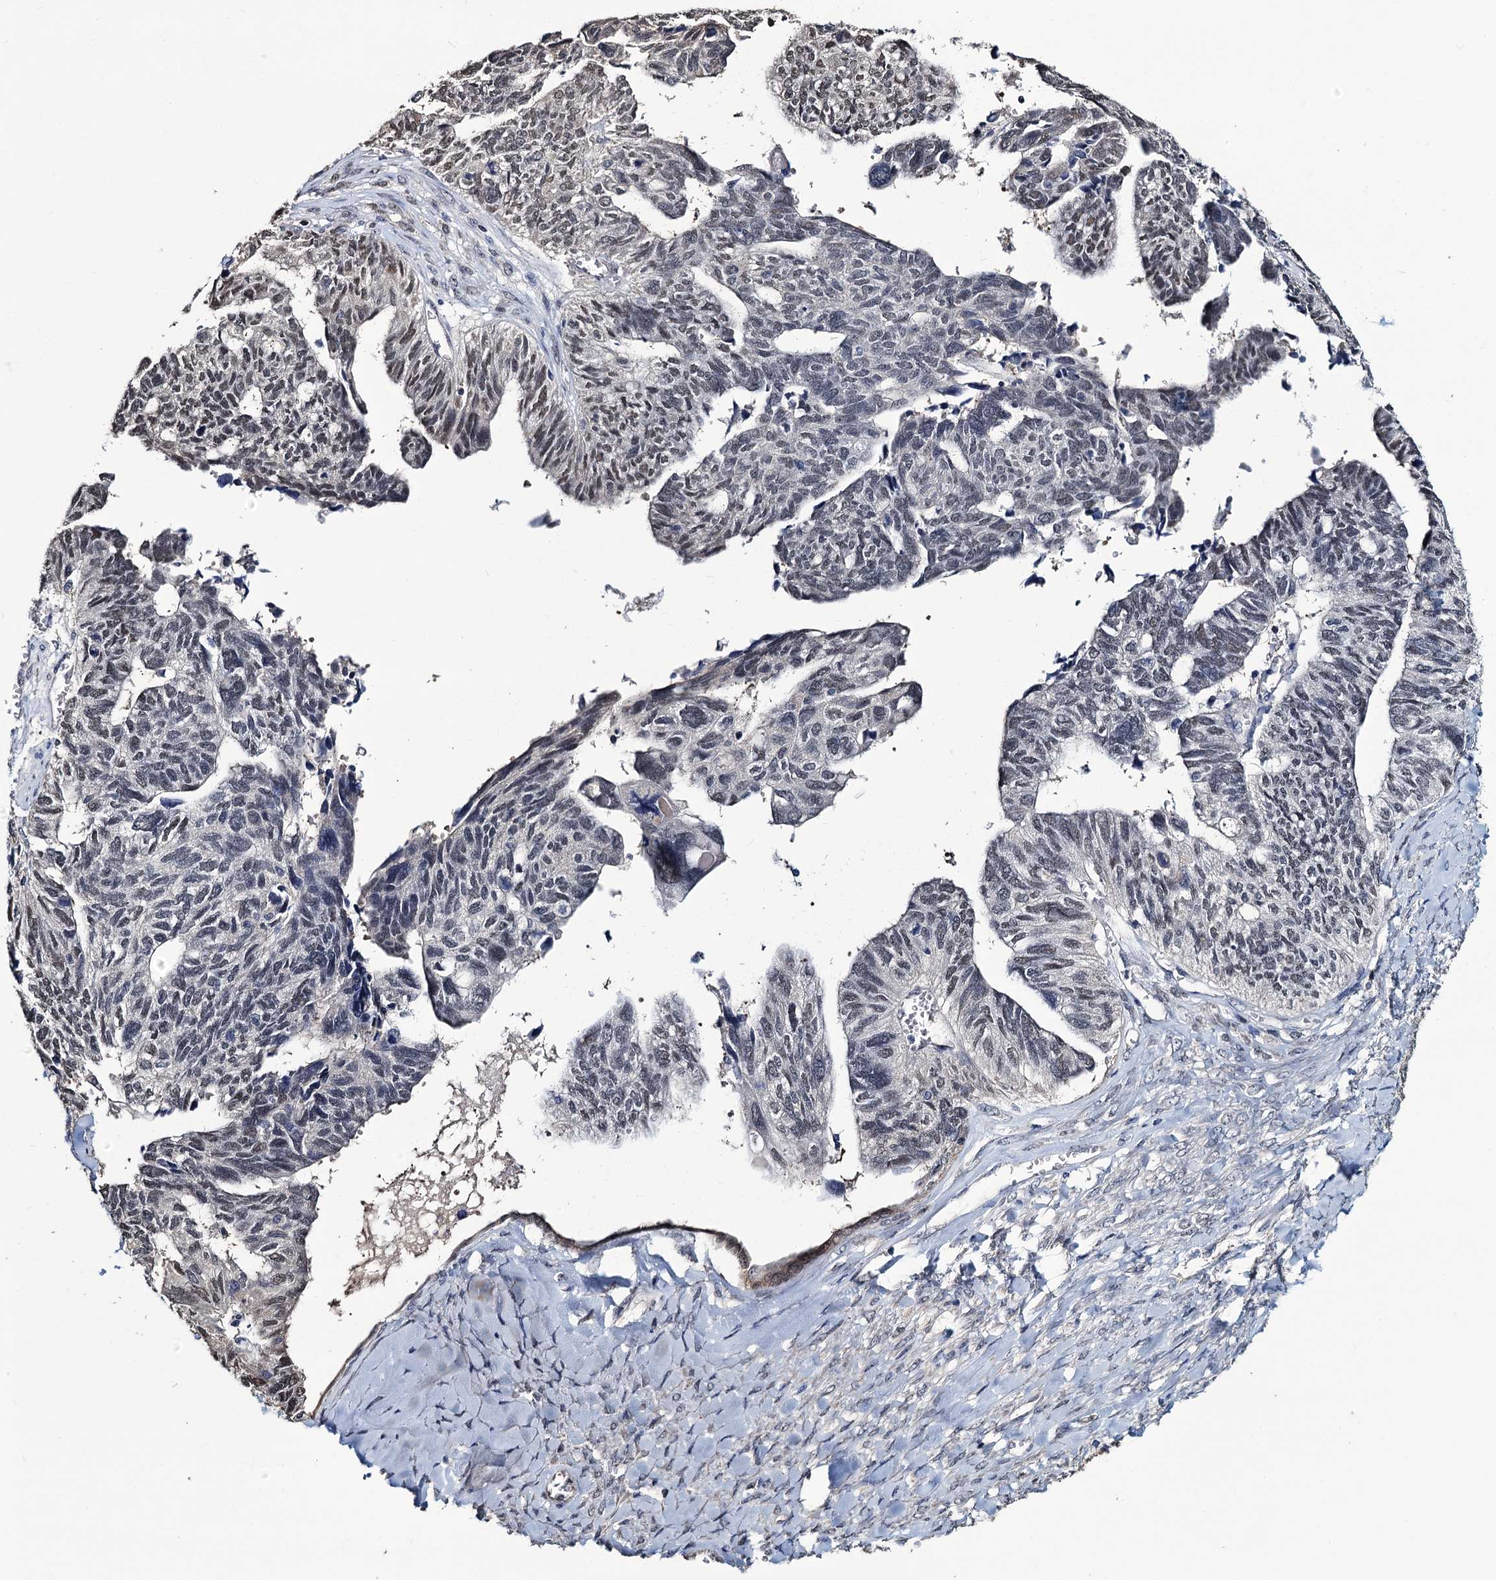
{"staining": {"intensity": "weak", "quantity": "<25%", "location": "nuclear"}, "tissue": "ovarian cancer", "cell_type": "Tumor cells", "image_type": "cancer", "snomed": [{"axis": "morphology", "description": "Cystadenocarcinoma, serous, NOS"}, {"axis": "topography", "description": "Ovary"}], "caption": "Photomicrograph shows no protein staining in tumor cells of ovarian cancer tissue. (DAB (3,3'-diaminobenzidine) immunohistochemistry visualized using brightfield microscopy, high magnification).", "gene": "RTKN2", "patient": {"sex": "female", "age": 79}}